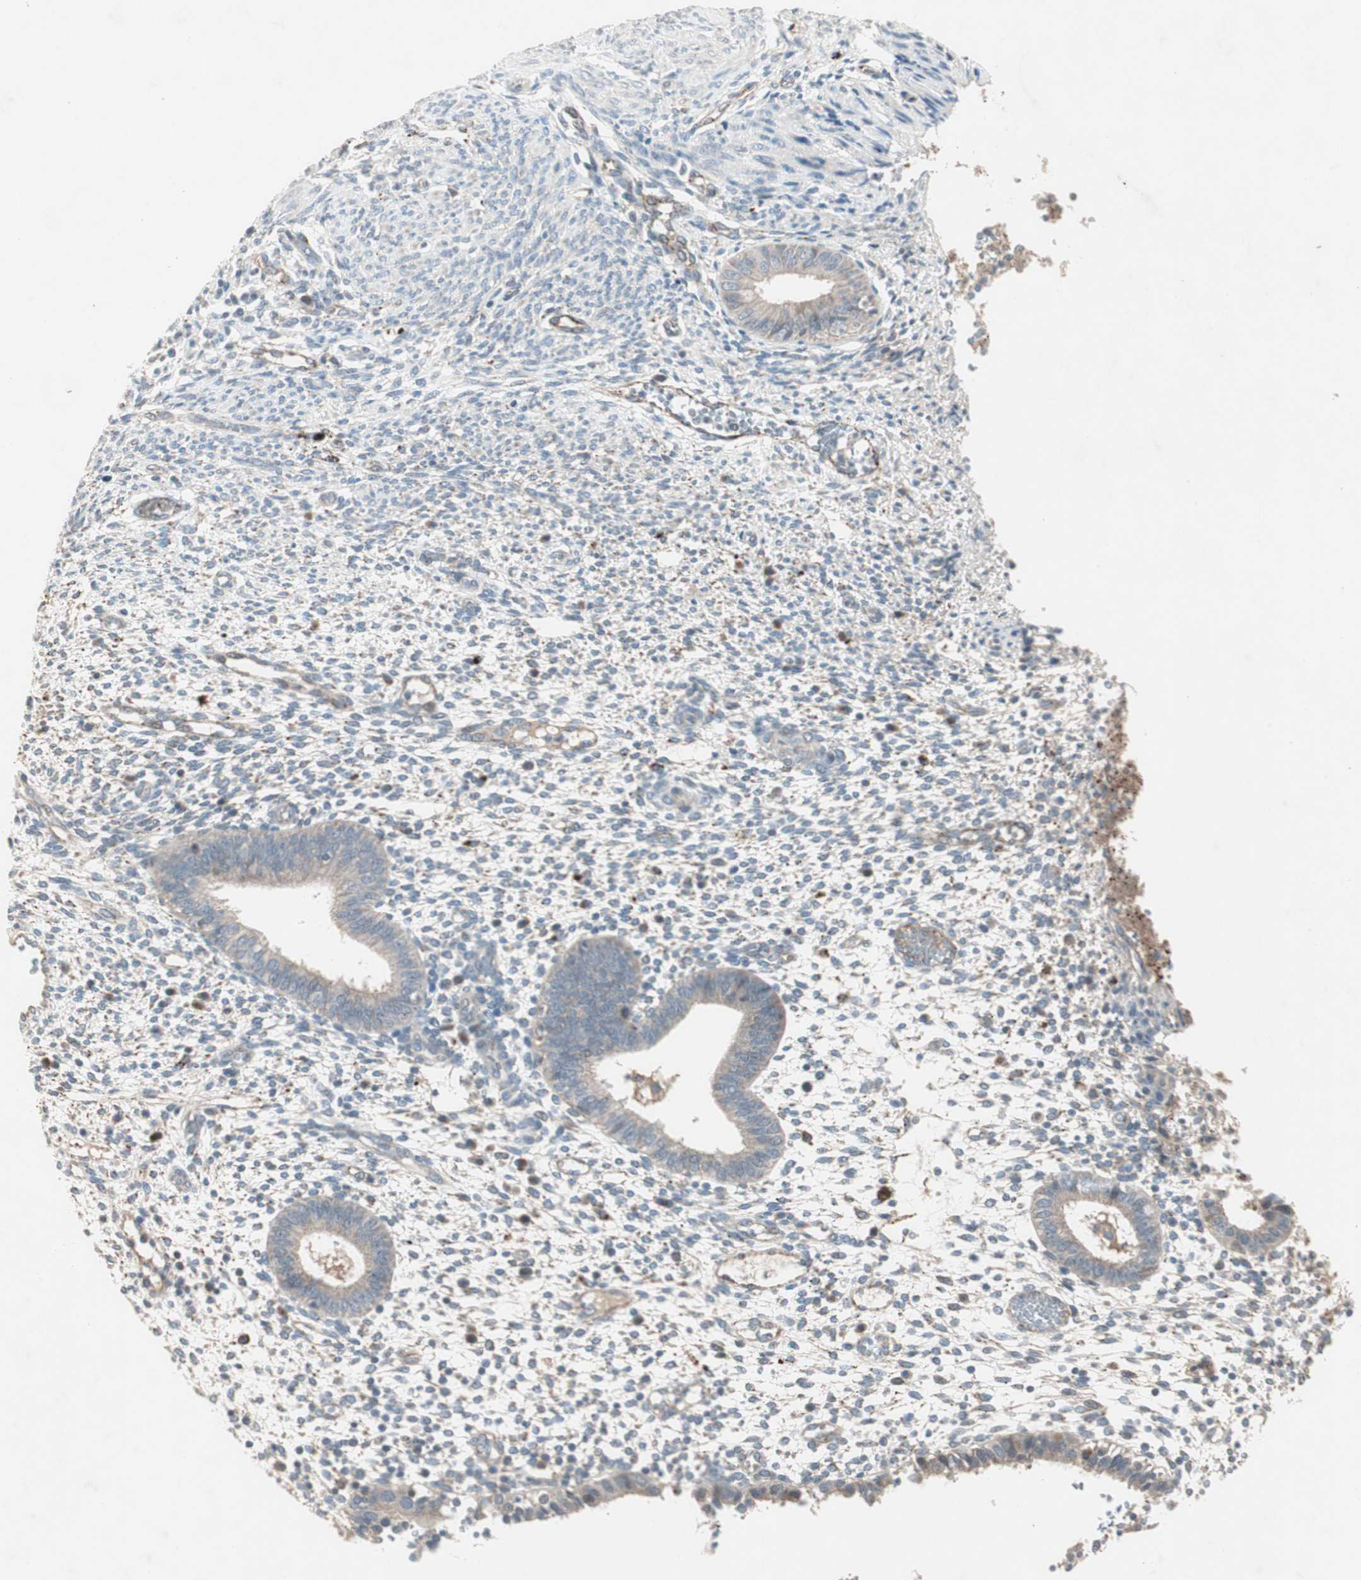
{"staining": {"intensity": "weak", "quantity": "25%-75%", "location": "cytoplasmic/membranous"}, "tissue": "endometrium", "cell_type": "Cells in endometrial stroma", "image_type": "normal", "snomed": [{"axis": "morphology", "description": "Normal tissue, NOS"}, {"axis": "topography", "description": "Endometrium"}], "caption": "Protein expression analysis of normal human endometrium reveals weak cytoplasmic/membranous positivity in approximately 25%-75% of cells in endometrial stroma. Using DAB (brown) and hematoxylin (blue) stains, captured at high magnification using brightfield microscopy.", "gene": "FGFR4", "patient": {"sex": "female", "age": 35}}